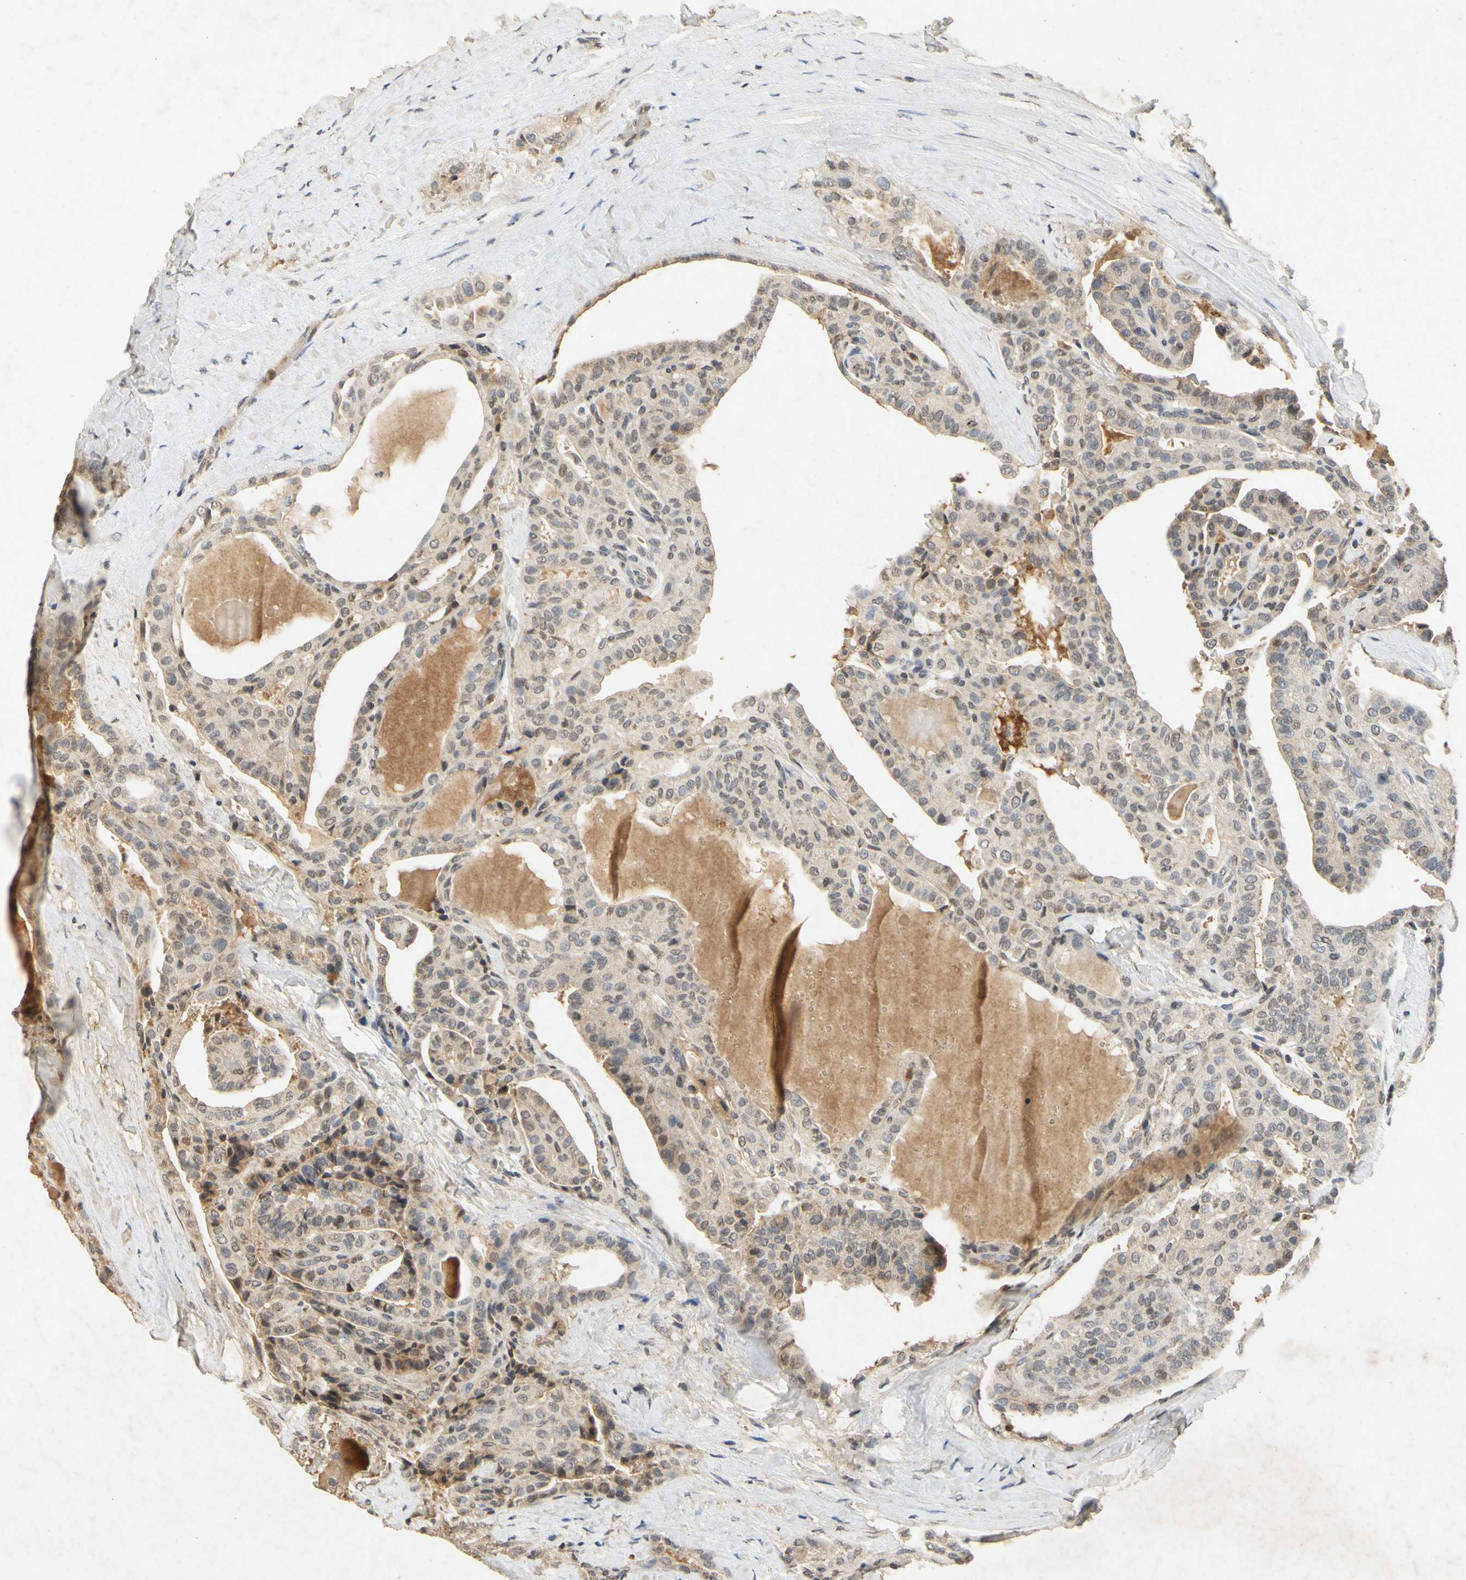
{"staining": {"intensity": "moderate", "quantity": "25%-75%", "location": "cytoplasmic/membranous"}, "tissue": "thyroid cancer", "cell_type": "Tumor cells", "image_type": "cancer", "snomed": [{"axis": "morphology", "description": "Papillary adenocarcinoma, NOS"}, {"axis": "topography", "description": "Thyroid gland"}], "caption": "A photomicrograph showing moderate cytoplasmic/membranous expression in about 25%-75% of tumor cells in papillary adenocarcinoma (thyroid), as visualized by brown immunohistochemical staining.", "gene": "CP", "patient": {"sex": "male", "age": 77}}